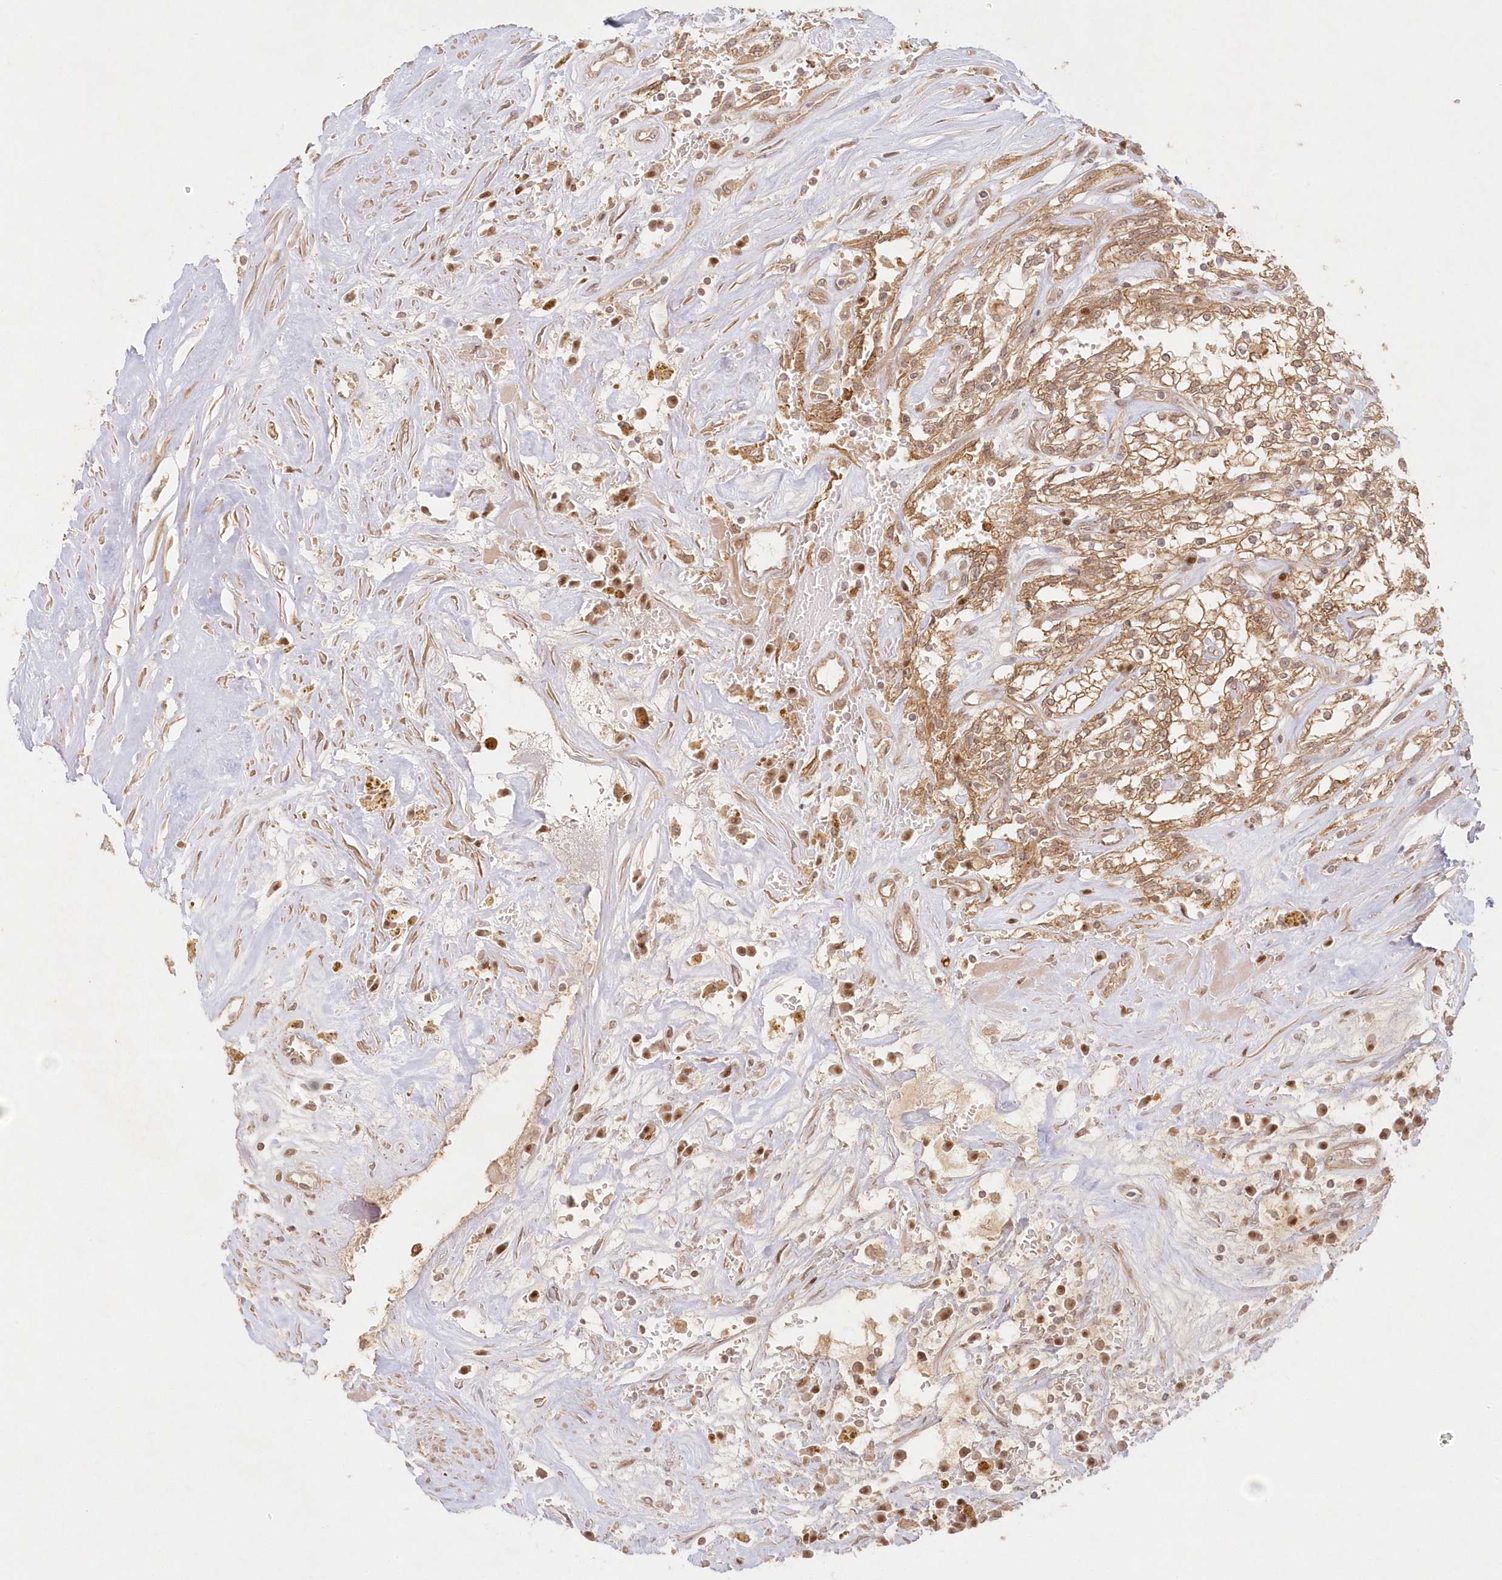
{"staining": {"intensity": "moderate", "quantity": ">75%", "location": "cytoplasmic/membranous"}, "tissue": "renal cancer", "cell_type": "Tumor cells", "image_type": "cancer", "snomed": [{"axis": "morphology", "description": "Adenocarcinoma, NOS"}, {"axis": "topography", "description": "Kidney"}], "caption": "About >75% of tumor cells in renal adenocarcinoma demonstrate moderate cytoplasmic/membranous protein expression as visualized by brown immunohistochemical staining.", "gene": "KIAA0232", "patient": {"sex": "female", "age": 52}}